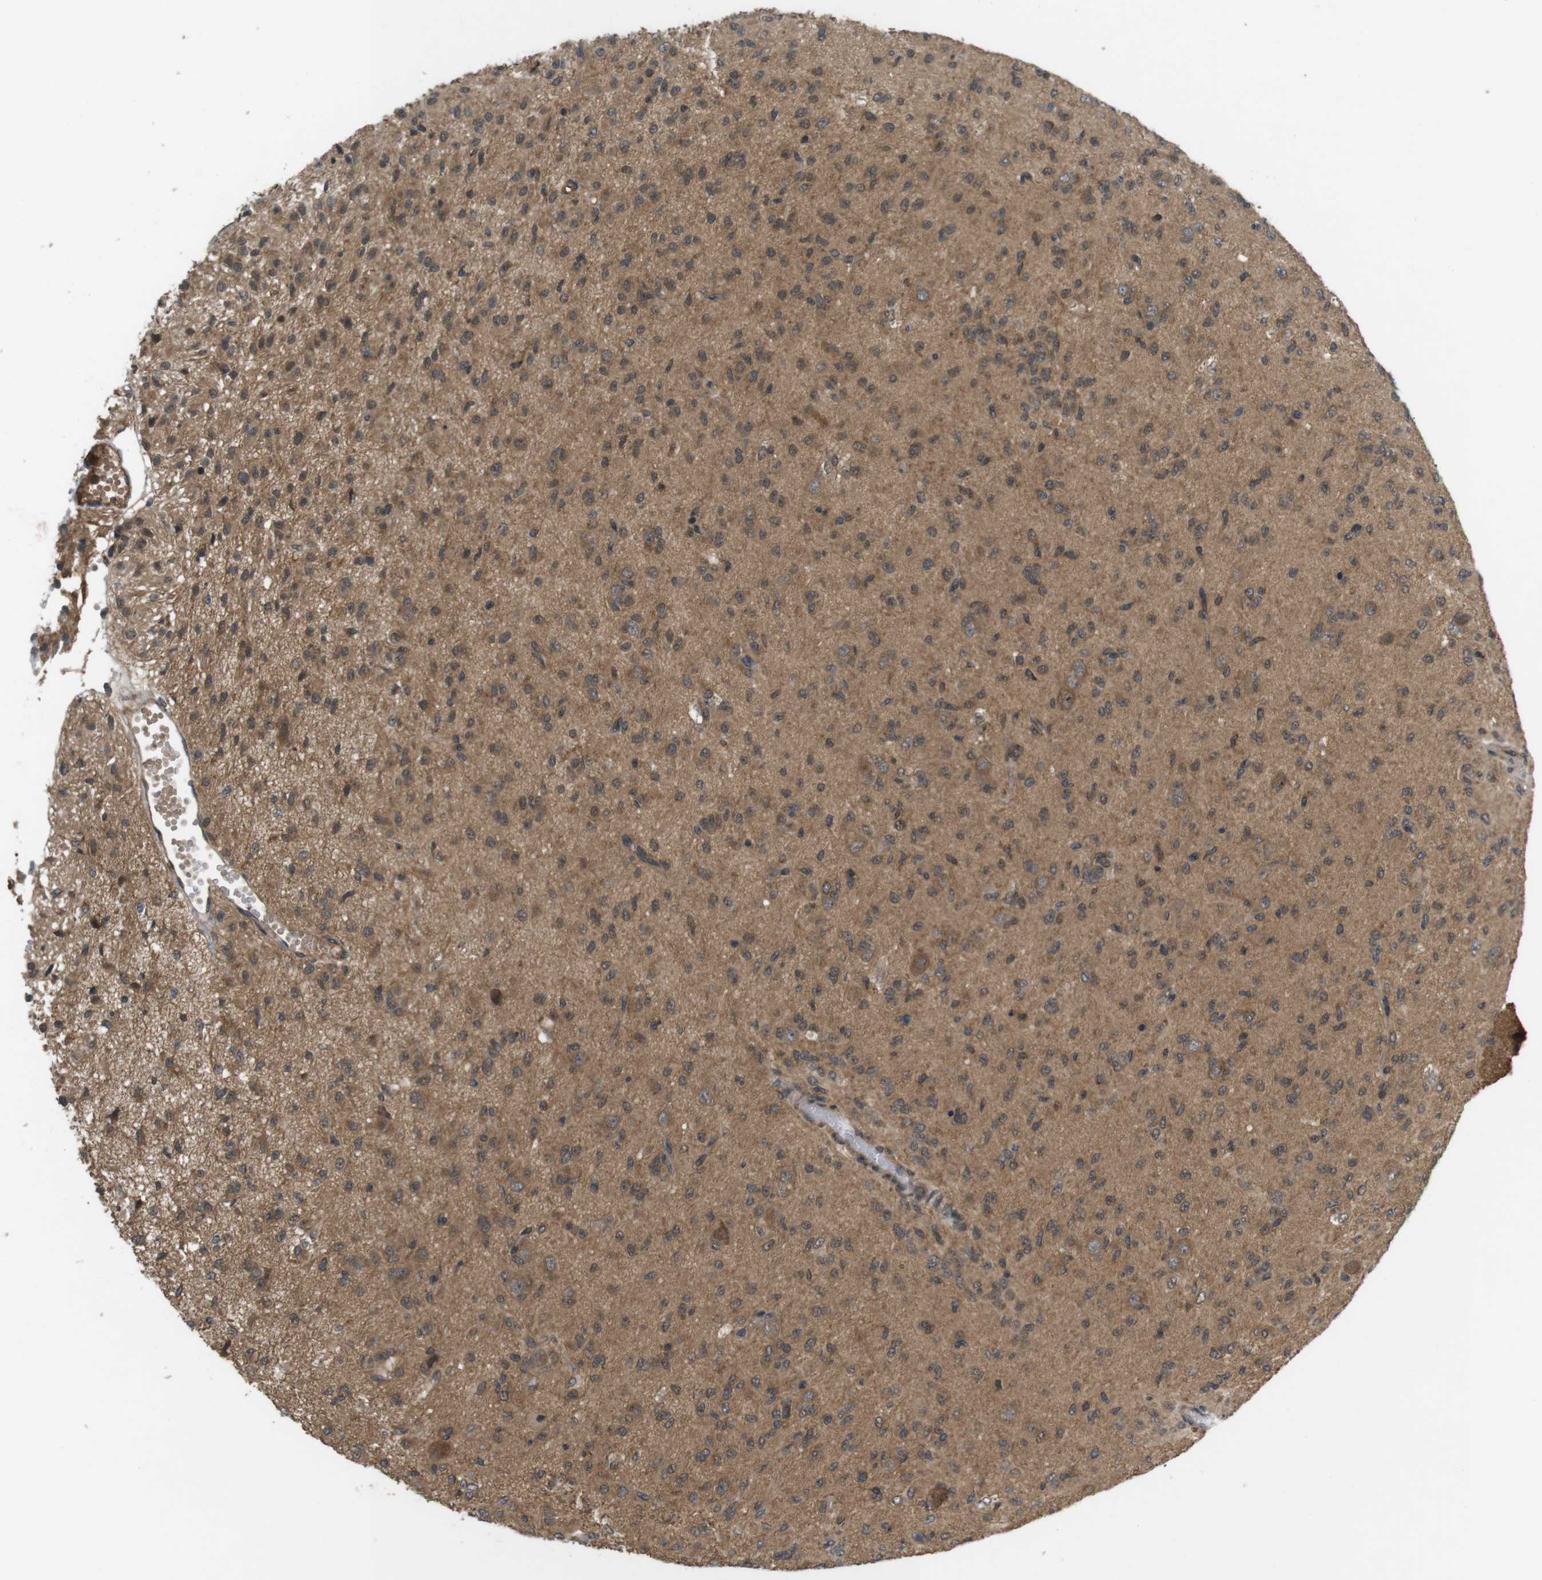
{"staining": {"intensity": "moderate", "quantity": "25%-75%", "location": "cytoplasmic/membranous"}, "tissue": "glioma", "cell_type": "Tumor cells", "image_type": "cancer", "snomed": [{"axis": "morphology", "description": "Glioma, malignant, High grade"}, {"axis": "topography", "description": "Brain"}], "caption": "Protein staining of malignant glioma (high-grade) tissue reveals moderate cytoplasmic/membranous staining in about 25%-75% of tumor cells. The protein of interest is shown in brown color, while the nuclei are stained blue.", "gene": "NFKBIE", "patient": {"sex": "female", "age": 59}}